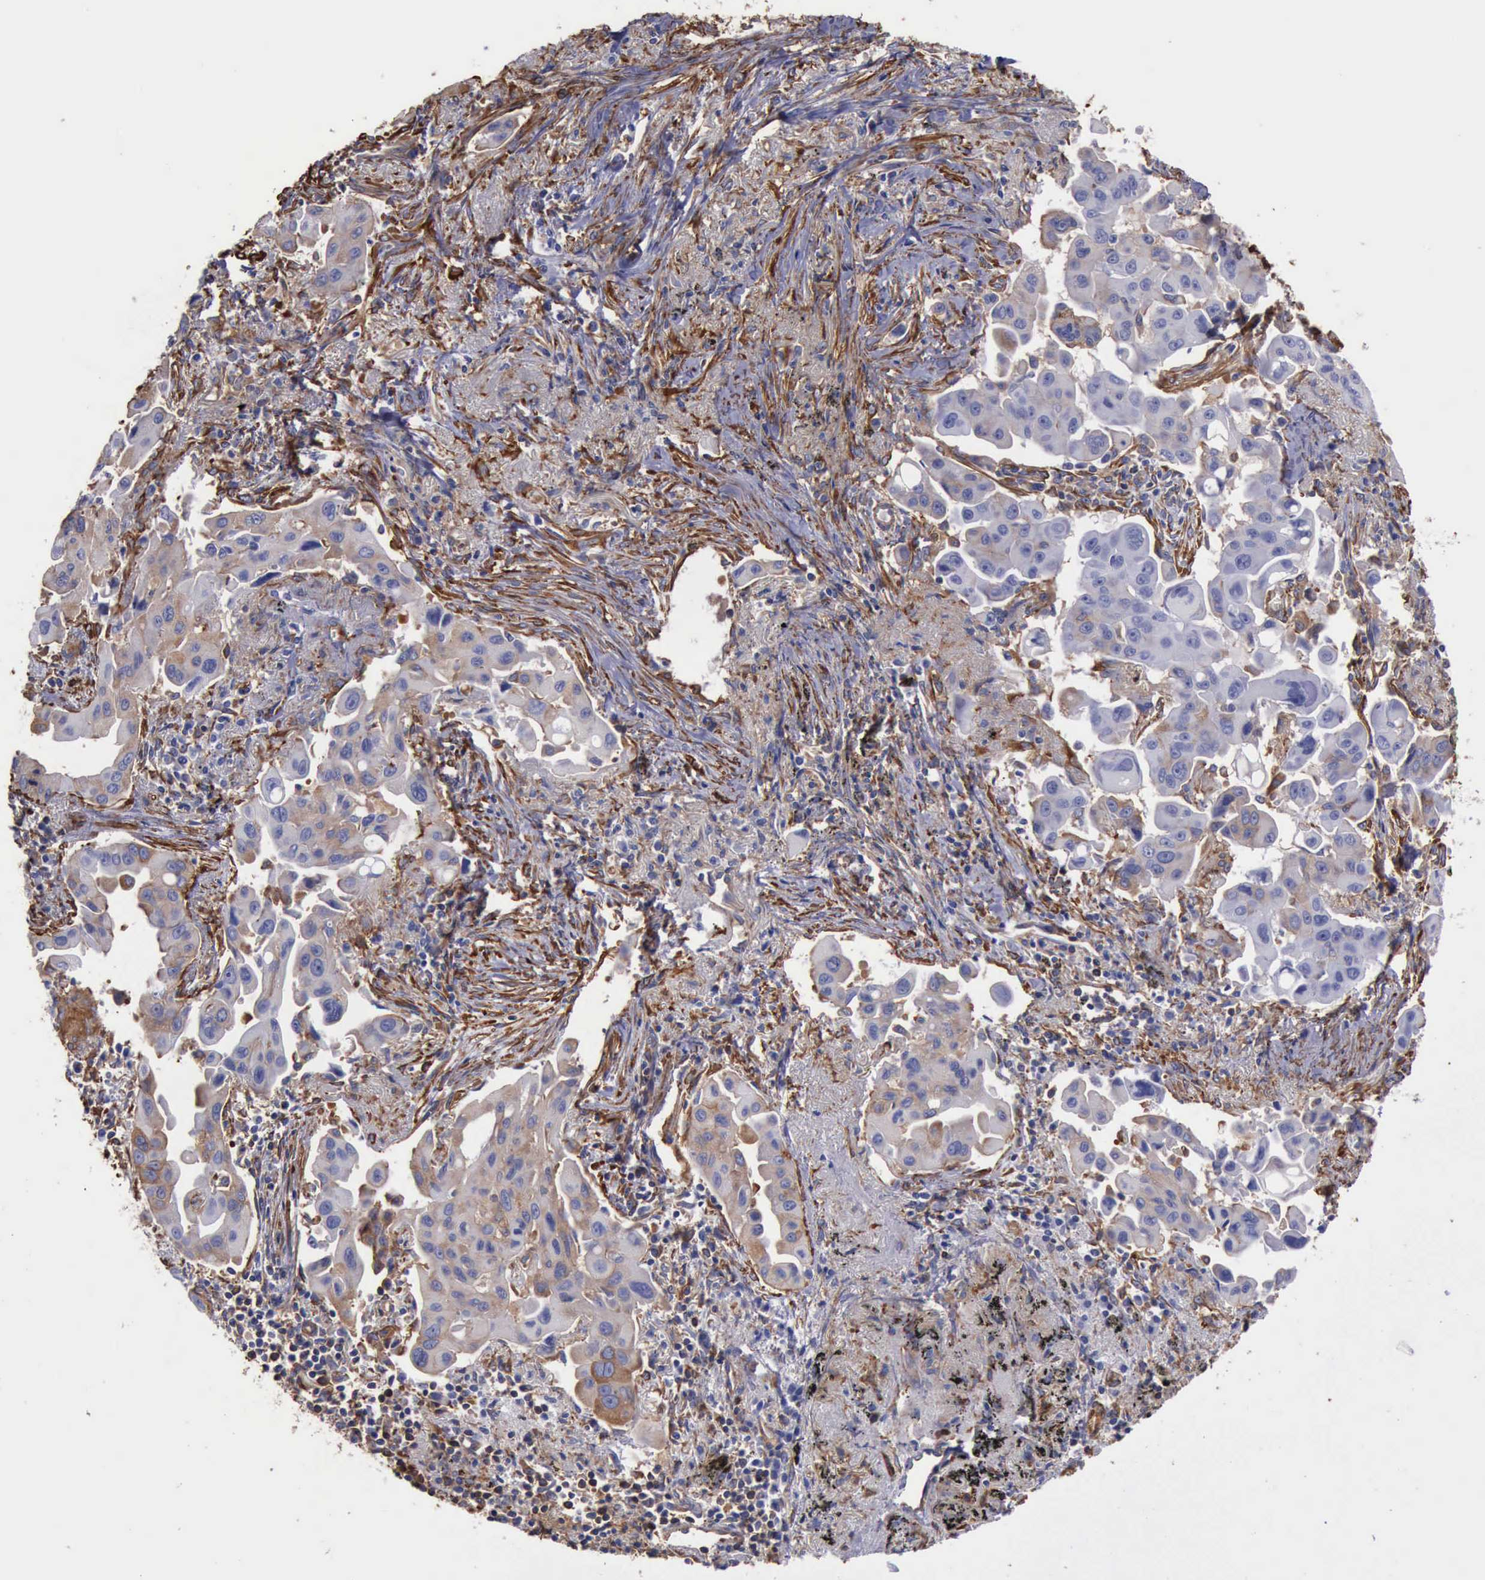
{"staining": {"intensity": "moderate", "quantity": ">75%", "location": "cytoplasmic/membranous"}, "tissue": "lung cancer", "cell_type": "Tumor cells", "image_type": "cancer", "snomed": [{"axis": "morphology", "description": "Adenocarcinoma, NOS"}, {"axis": "topography", "description": "Lung"}], "caption": "Immunohistochemistry (DAB) staining of lung adenocarcinoma demonstrates moderate cytoplasmic/membranous protein positivity in about >75% of tumor cells. Nuclei are stained in blue.", "gene": "FLNA", "patient": {"sex": "male", "age": 68}}